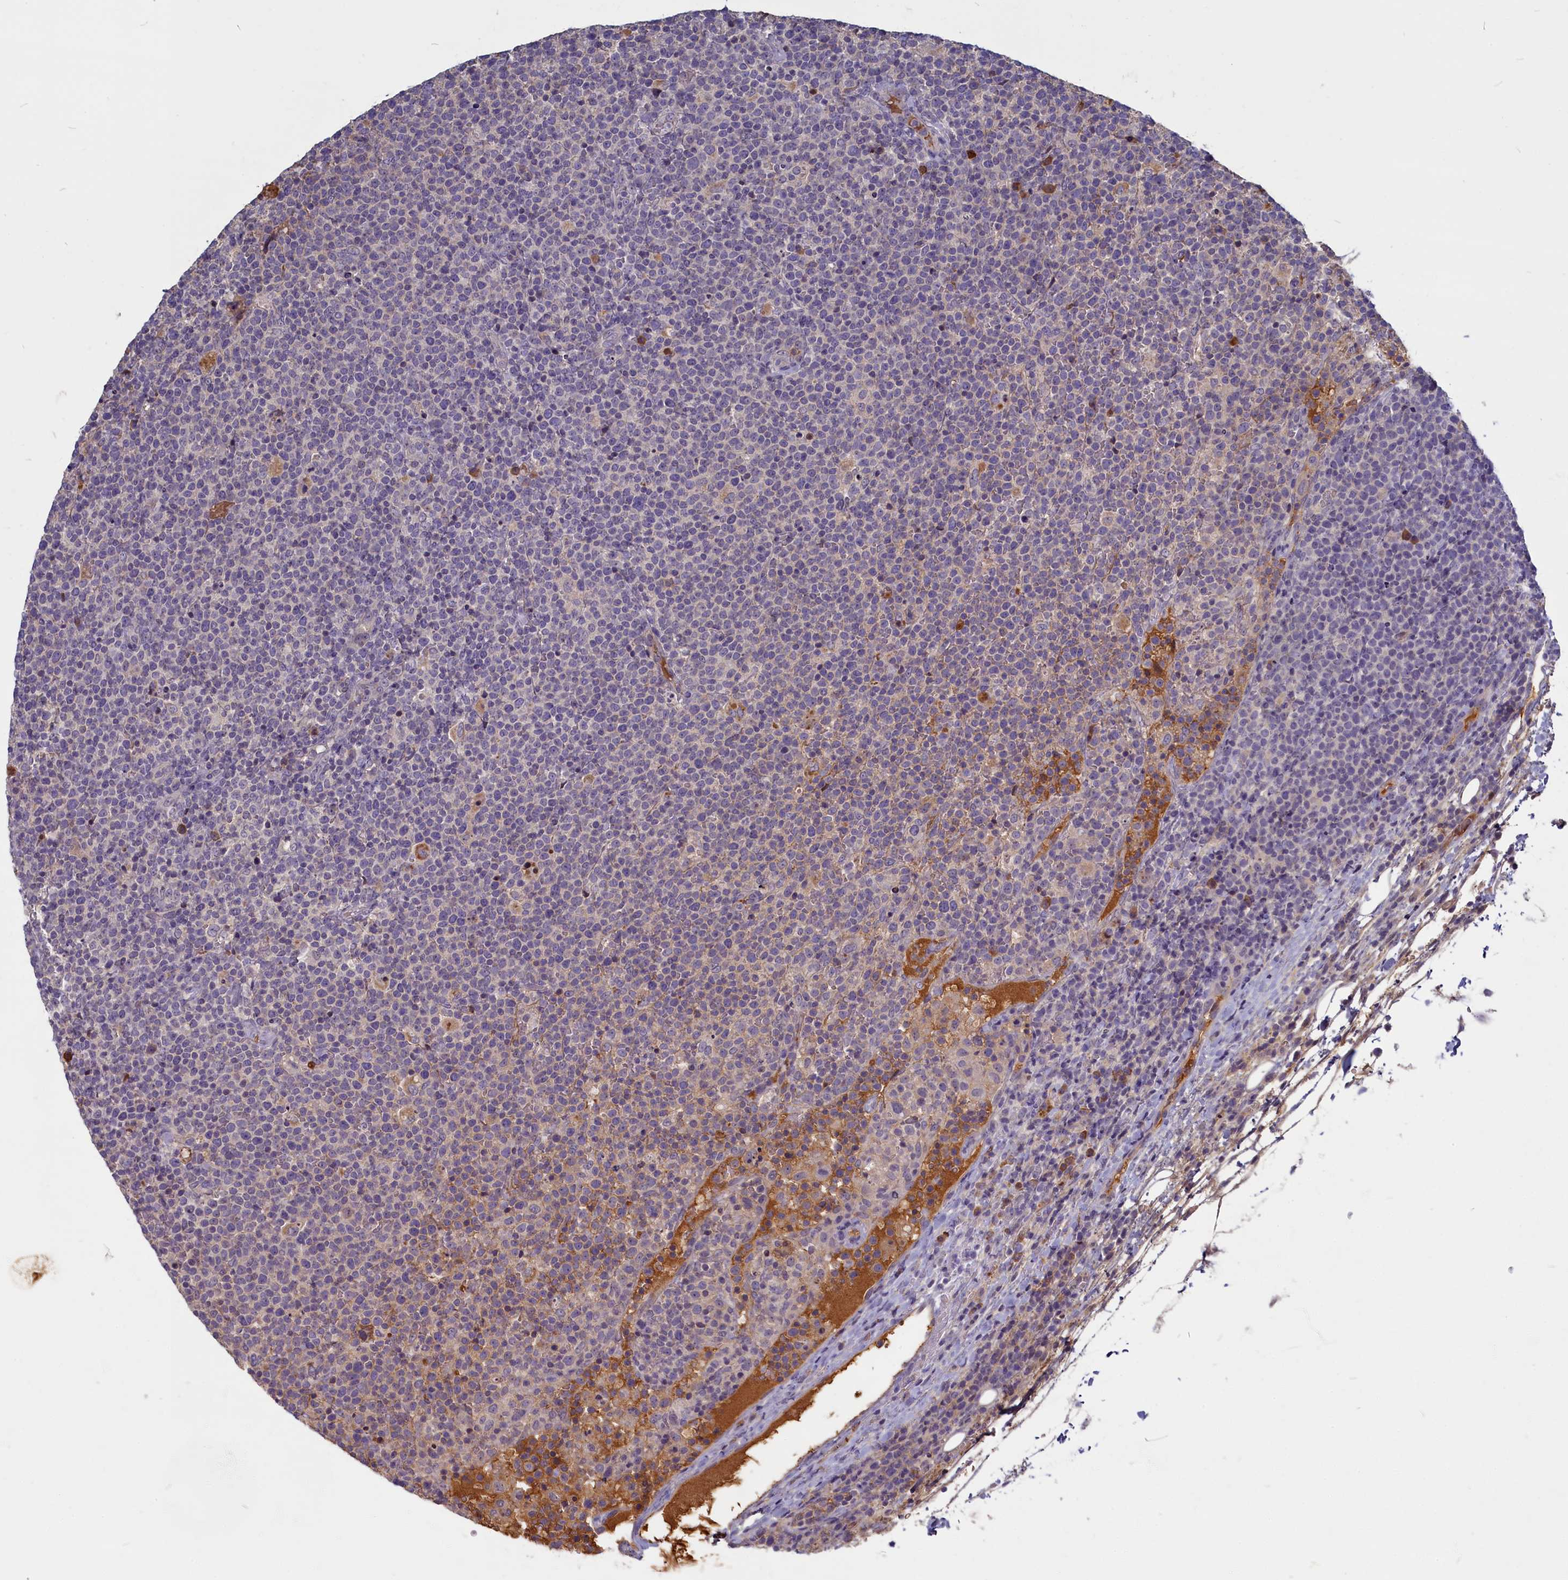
{"staining": {"intensity": "weak", "quantity": "<25%", "location": "cytoplasmic/membranous"}, "tissue": "lymphoma", "cell_type": "Tumor cells", "image_type": "cancer", "snomed": [{"axis": "morphology", "description": "Malignant lymphoma, non-Hodgkin's type, High grade"}, {"axis": "topography", "description": "Lymph node"}], "caption": "Protein analysis of lymphoma displays no significant staining in tumor cells.", "gene": "SV2C", "patient": {"sex": "male", "age": 61}}